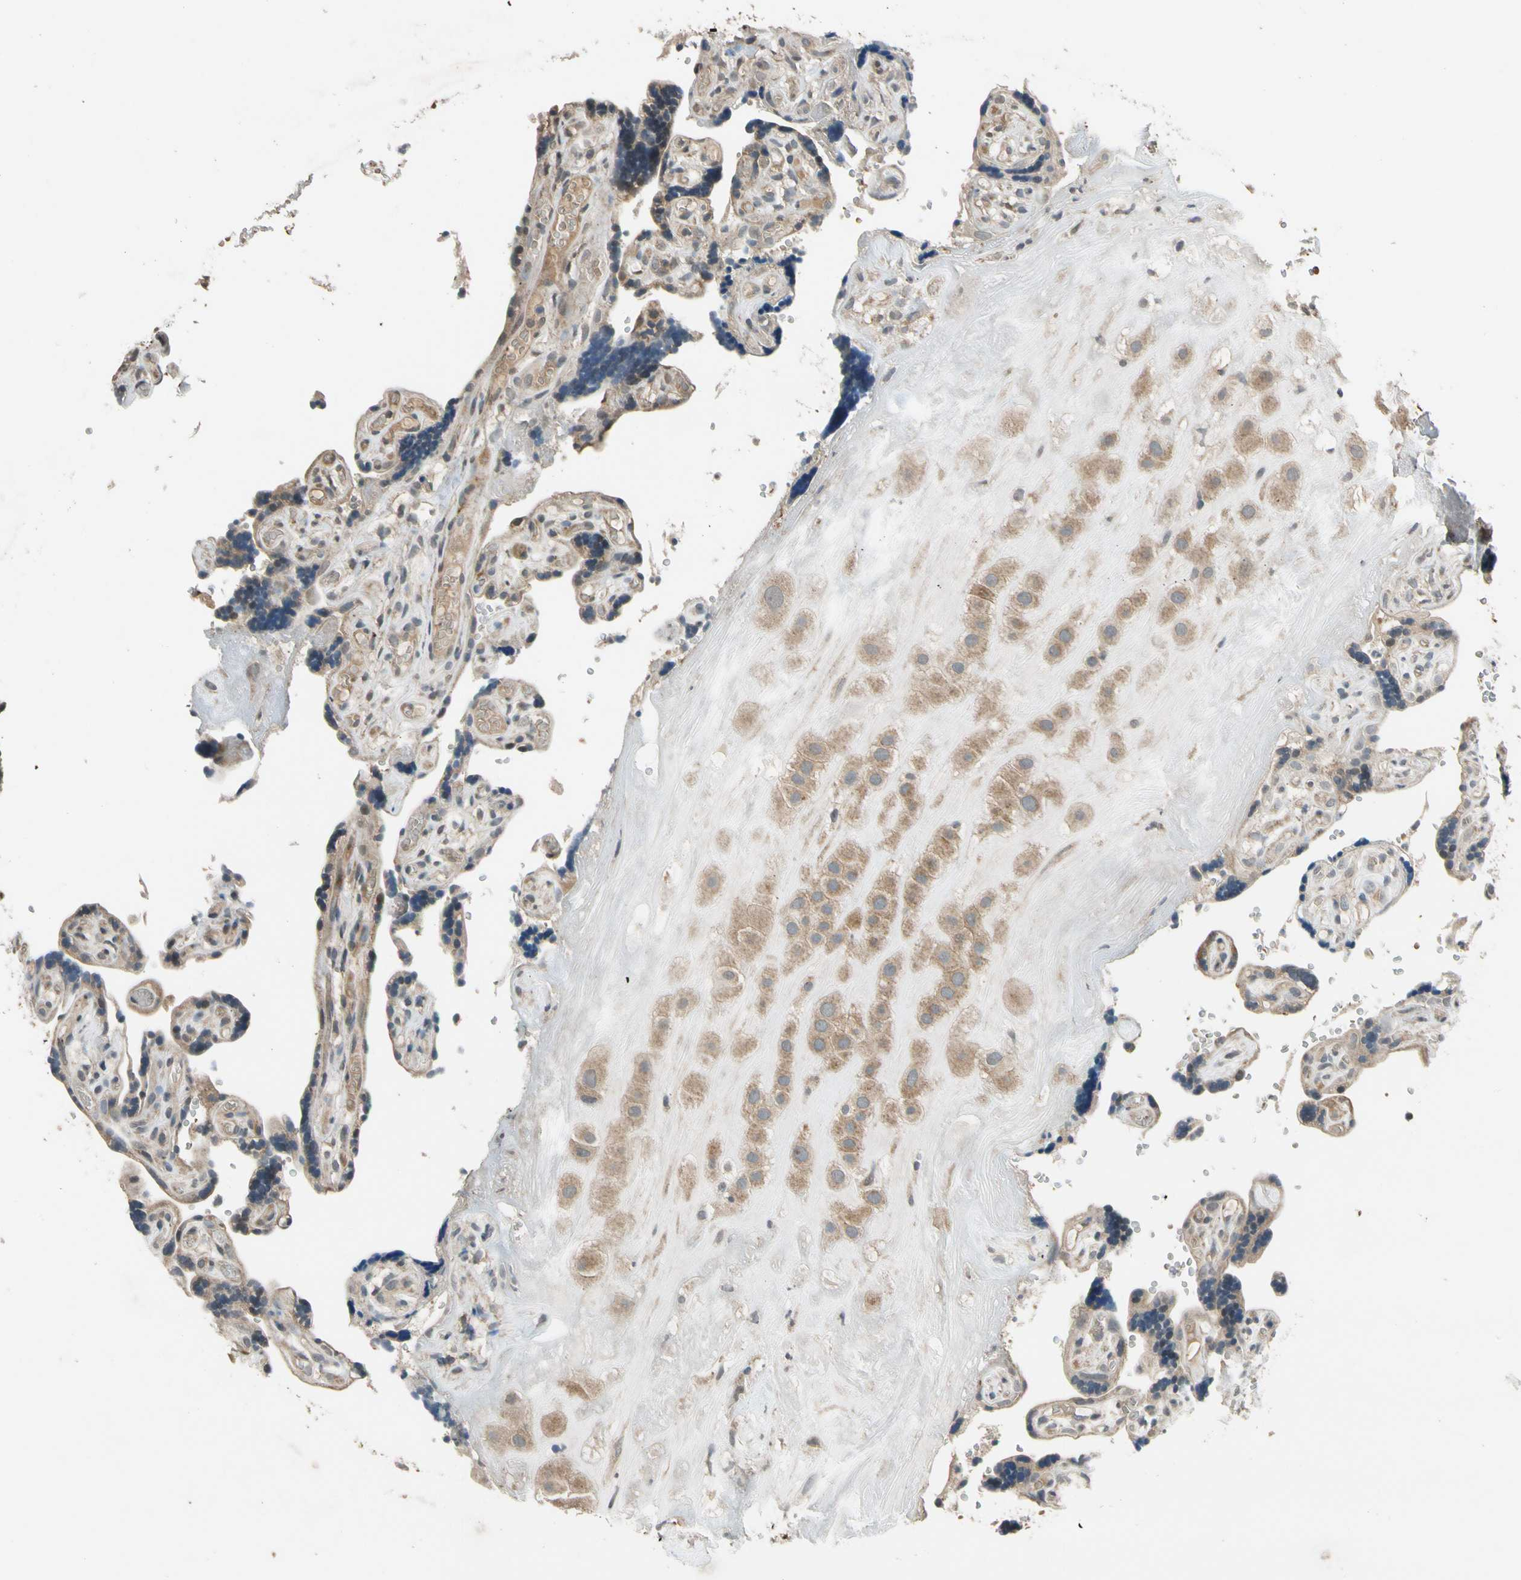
{"staining": {"intensity": "weak", "quantity": ">75%", "location": "cytoplasmic/membranous"}, "tissue": "placenta", "cell_type": "Decidual cells", "image_type": "normal", "snomed": [{"axis": "morphology", "description": "Normal tissue, NOS"}, {"axis": "topography", "description": "Placenta"}], "caption": "Protein expression analysis of normal placenta displays weak cytoplasmic/membranous positivity in approximately >75% of decidual cells.", "gene": "MST1R", "patient": {"sex": "female", "age": 30}}